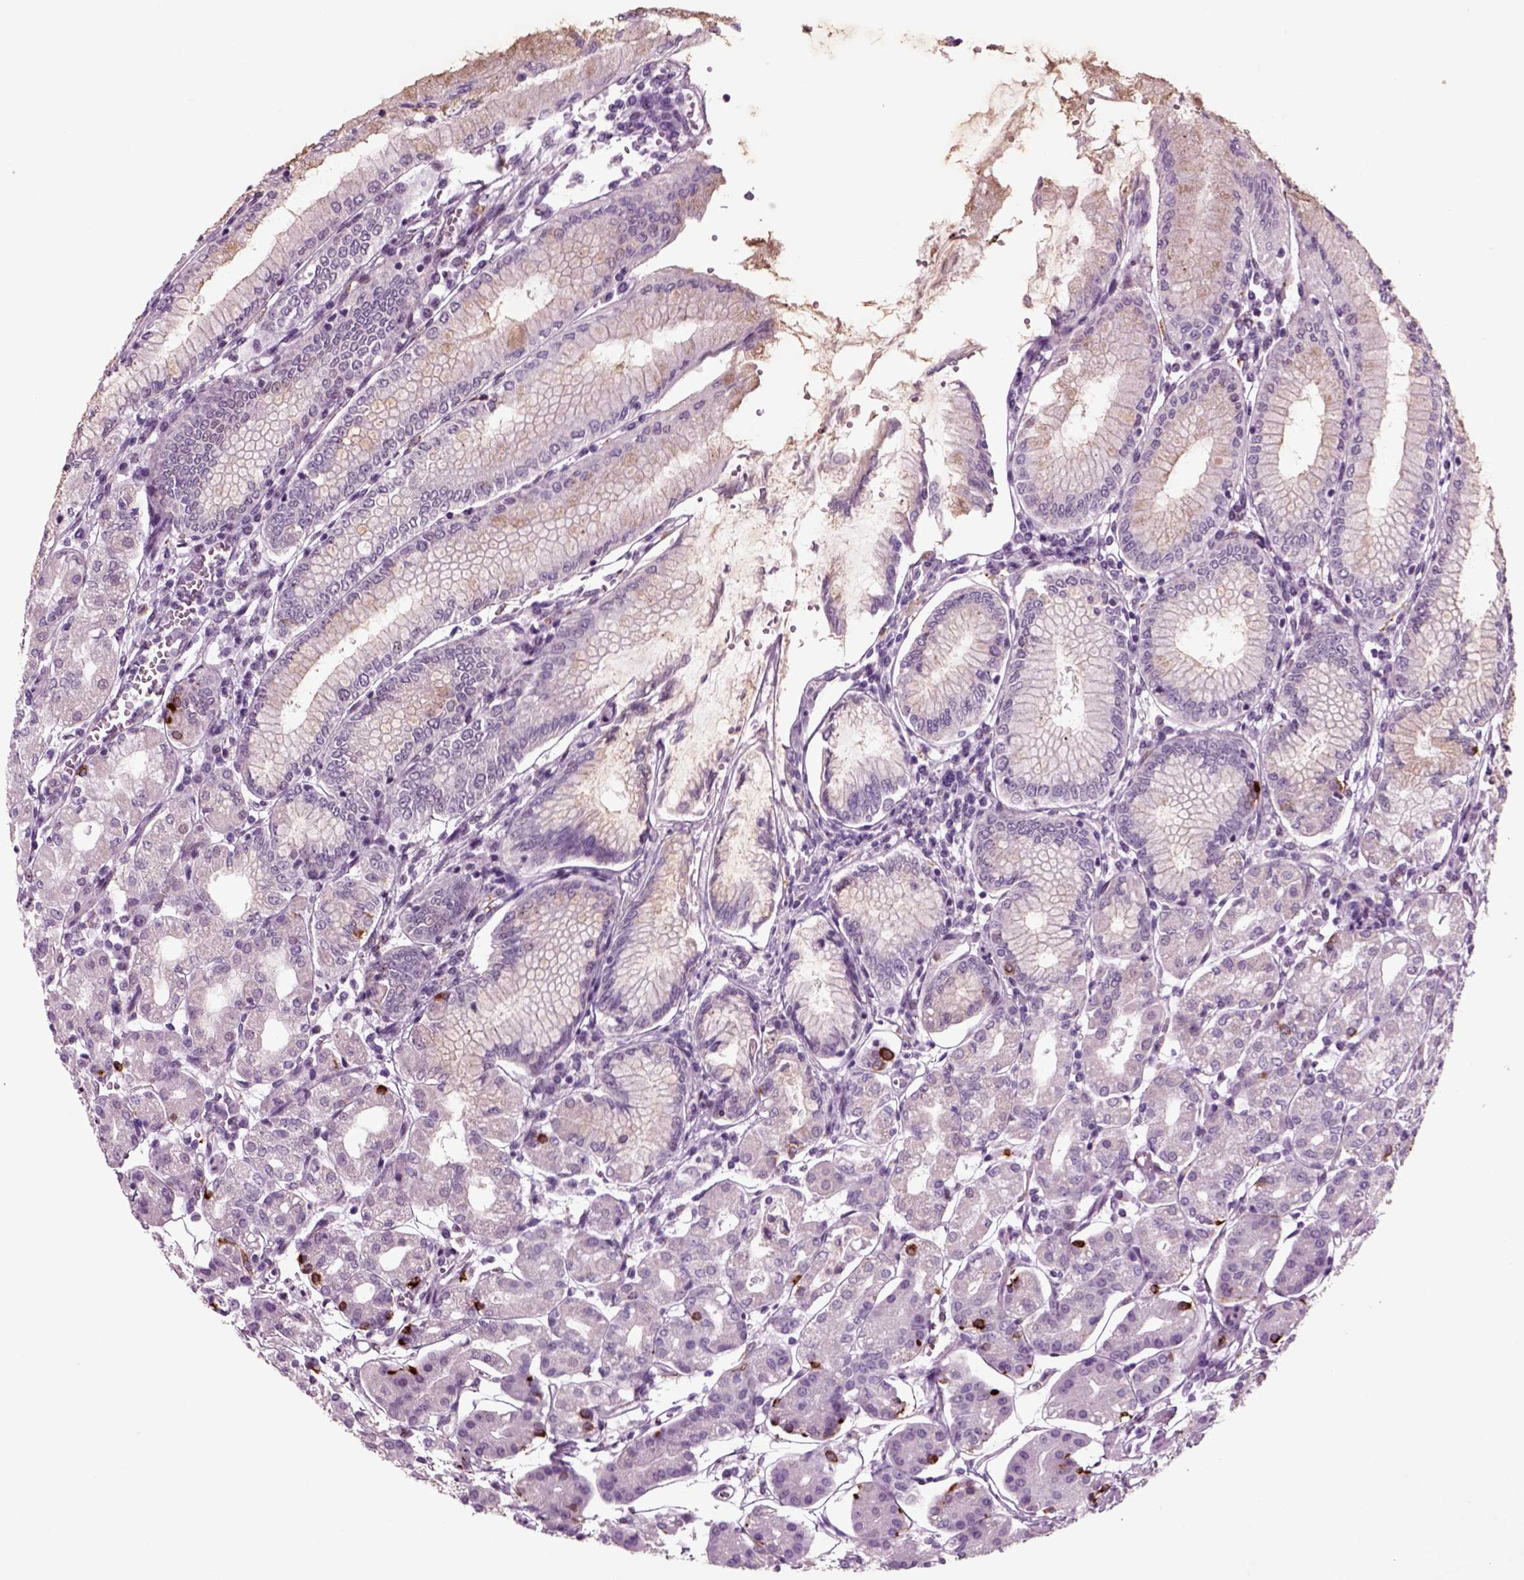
{"staining": {"intensity": "strong", "quantity": "<25%", "location": "cytoplasmic/membranous"}, "tissue": "stomach", "cell_type": "Glandular cells", "image_type": "normal", "snomed": [{"axis": "morphology", "description": "Normal tissue, NOS"}, {"axis": "topography", "description": "Skeletal muscle"}, {"axis": "topography", "description": "Stomach"}], "caption": "Immunohistochemistry (DAB (3,3'-diaminobenzidine)) staining of unremarkable stomach demonstrates strong cytoplasmic/membranous protein positivity in approximately <25% of glandular cells.", "gene": "CHGB", "patient": {"sex": "female", "age": 57}}